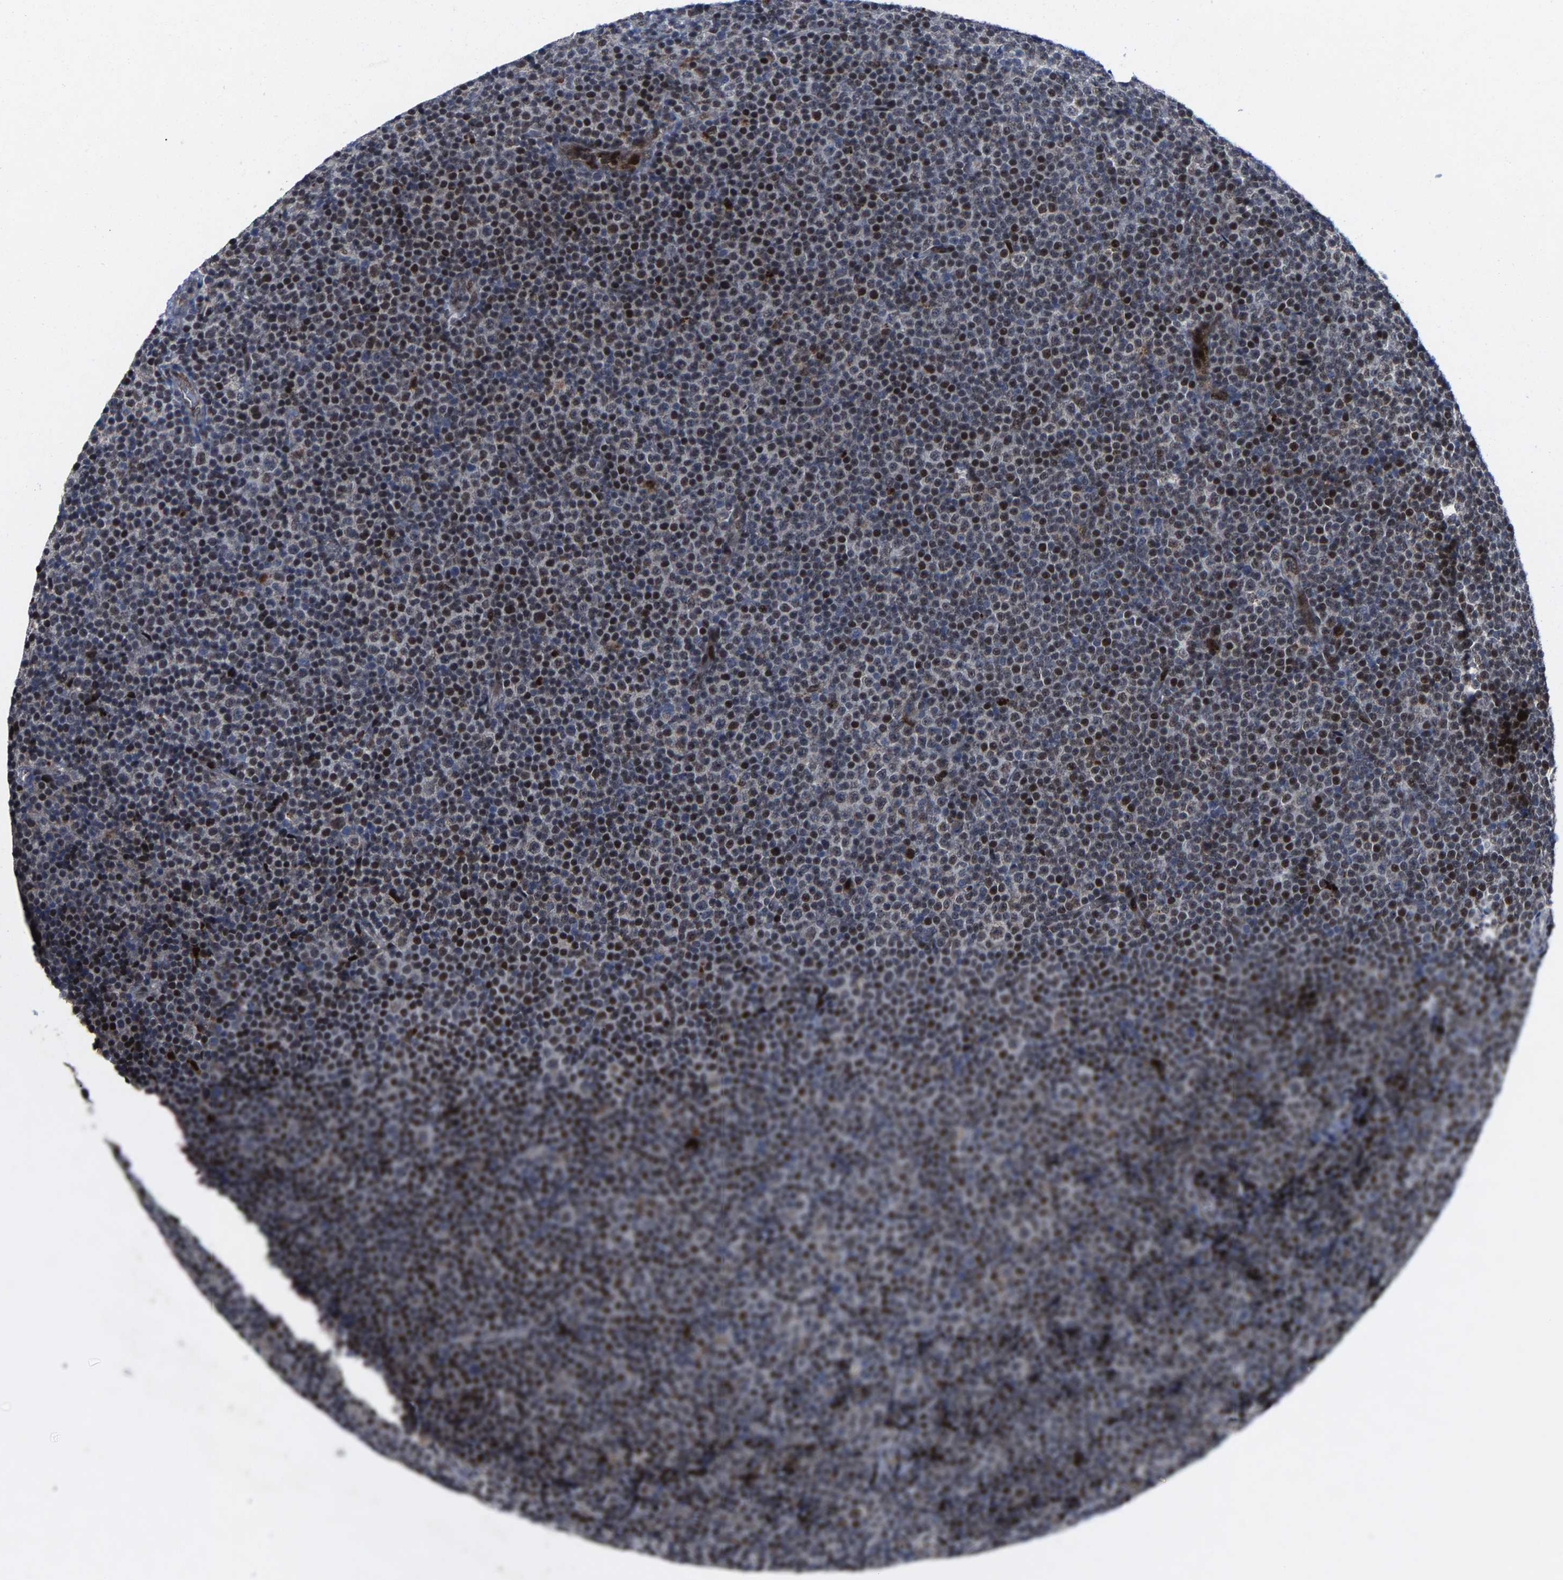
{"staining": {"intensity": "moderate", "quantity": "25%-75%", "location": "nuclear"}, "tissue": "lymphoma", "cell_type": "Tumor cells", "image_type": "cancer", "snomed": [{"axis": "morphology", "description": "Malignant lymphoma, non-Hodgkin's type, Low grade"}, {"axis": "topography", "description": "Lymph node"}], "caption": "Tumor cells show medium levels of moderate nuclear expression in approximately 25%-75% of cells in human lymphoma. Nuclei are stained in blue.", "gene": "LSM8", "patient": {"sex": "female", "age": 67}}